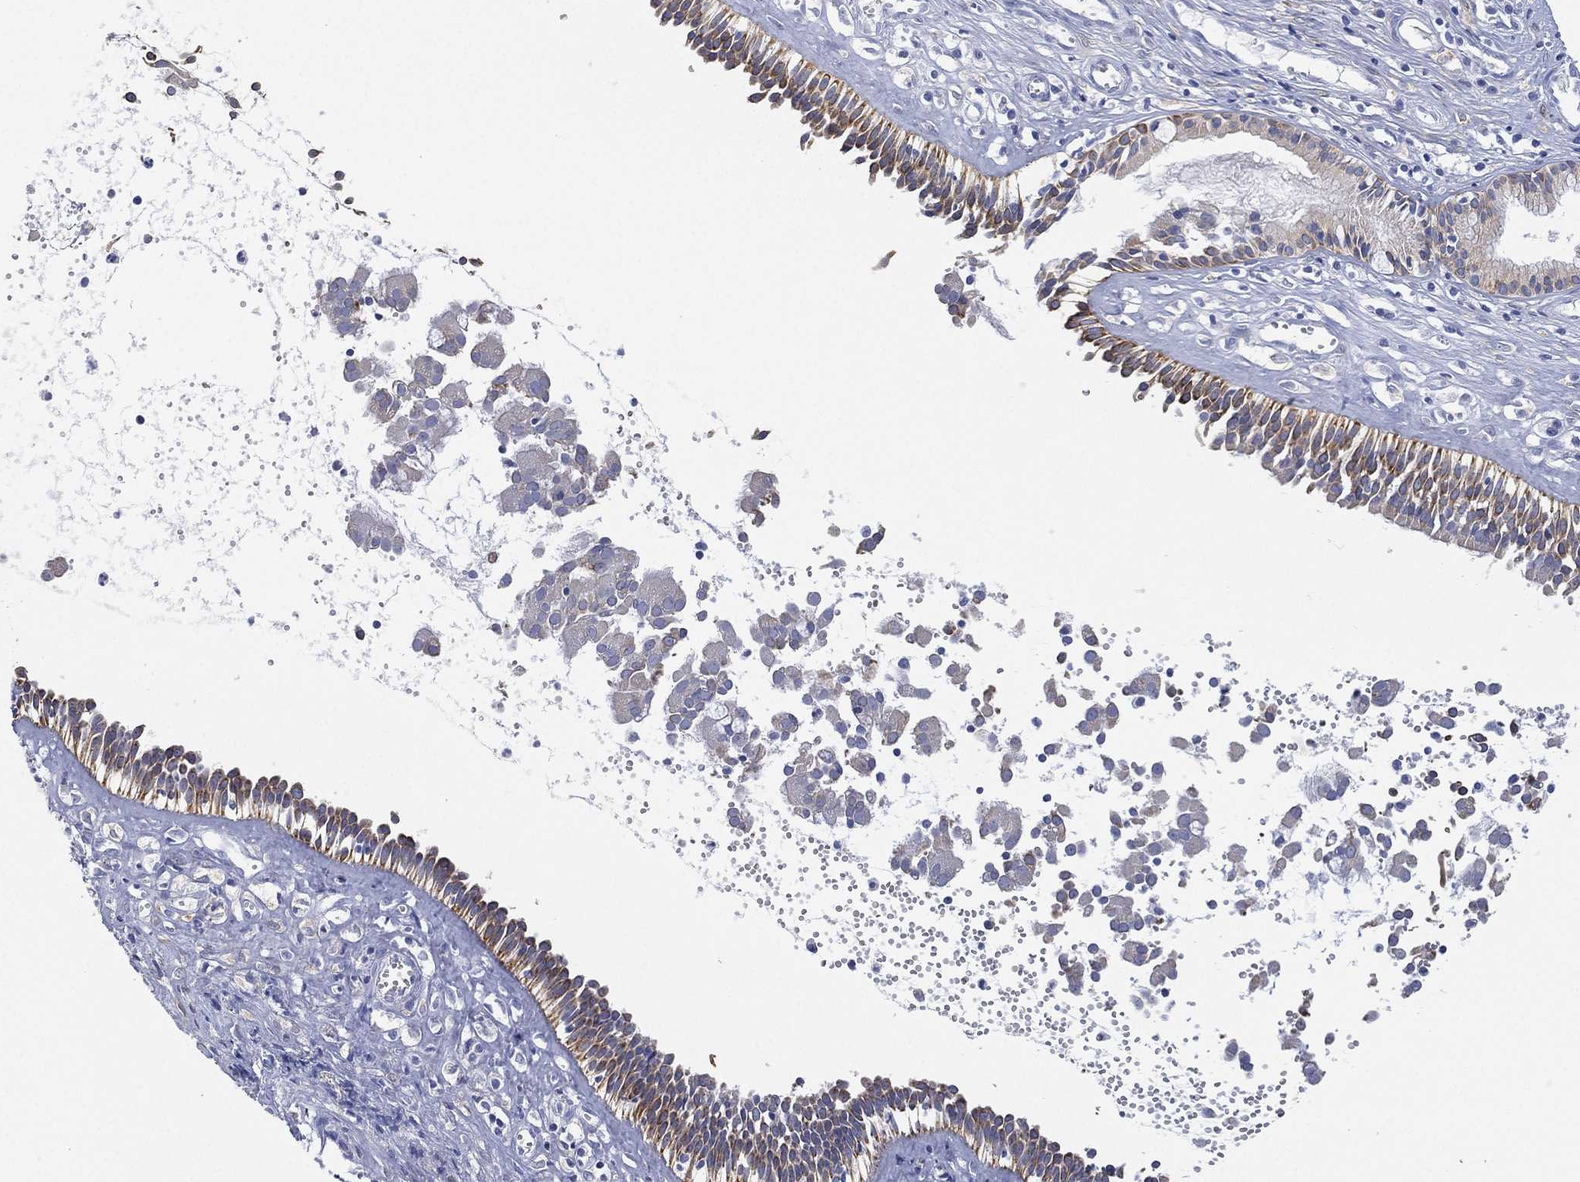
{"staining": {"intensity": "moderate", "quantity": "<25%", "location": "cytoplasmic/membranous"}, "tissue": "nasopharynx", "cell_type": "Respiratory epithelial cells", "image_type": "normal", "snomed": [{"axis": "morphology", "description": "Normal tissue, NOS"}, {"axis": "topography", "description": "Nasopharynx"}], "caption": "Respiratory epithelial cells demonstrate low levels of moderate cytoplasmic/membranous expression in approximately <25% of cells in normal nasopharynx. (Stains: DAB in brown, nuclei in blue, Microscopy: brightfield microscopy at high magnification).", "gene": "FMO1", "patient": {"sex": "male", "age": 61}}